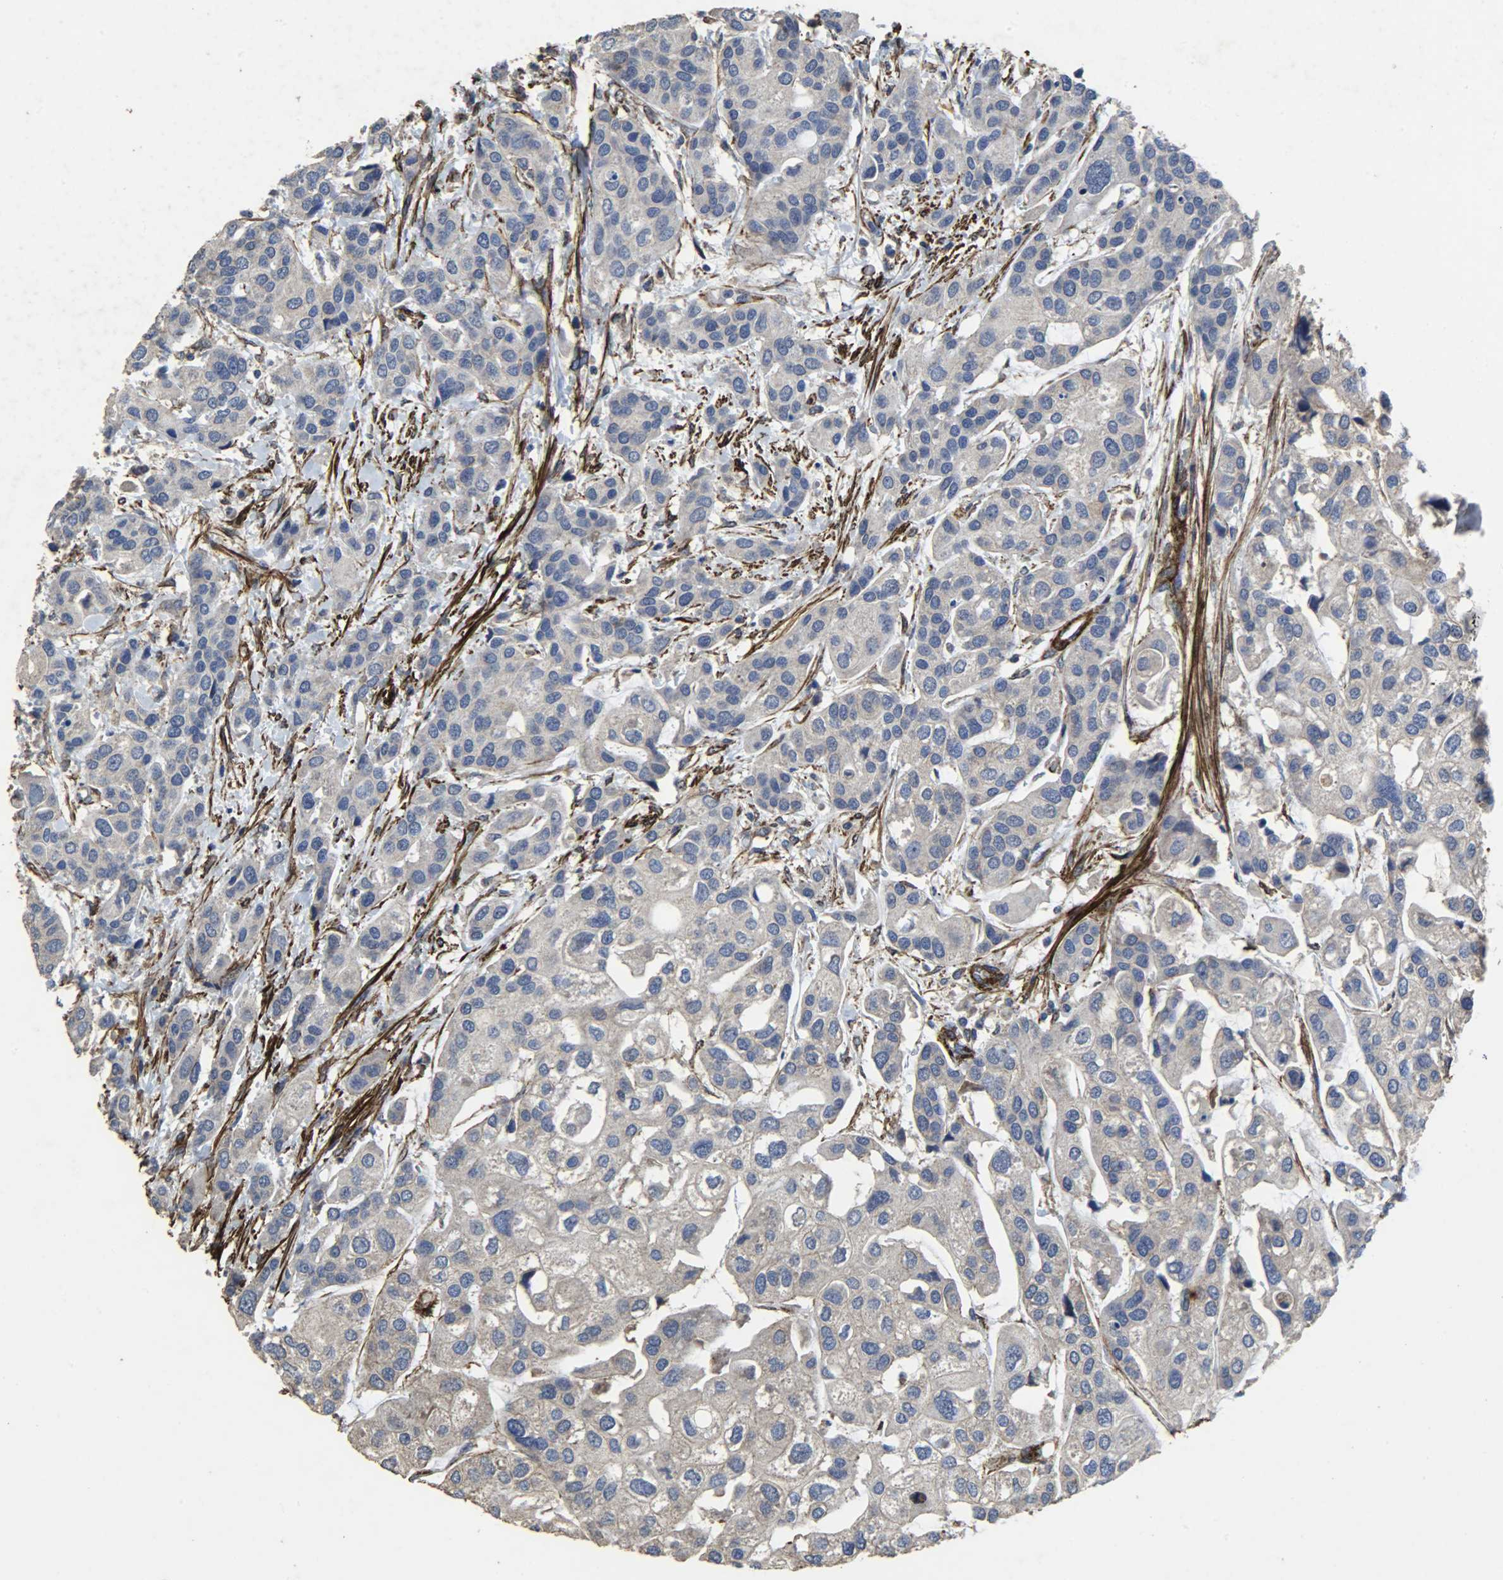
{"staining": {"intensity": "negative", "quantity": "none", "location": "none"}, "tissue": "urothelial cancer", "cell_type": "Tumor cells", "image_type": "cancer", "snomed": [{"axis": "morphology", "description": "Urothelial carcinoma, High grade"}, {"axis": "topography", "description": "Urinary bladder"}], "caption": "A high-resolution histopathology image shows immunohistochemistry (IHC) staining of urothelial cancer, which displays no significant expression in tumor cells. (Immunohistochemistry, brightfield microscopy, high magnification).", "gene": "TPM4", "patient": {"sex": "female", "age": 64}}